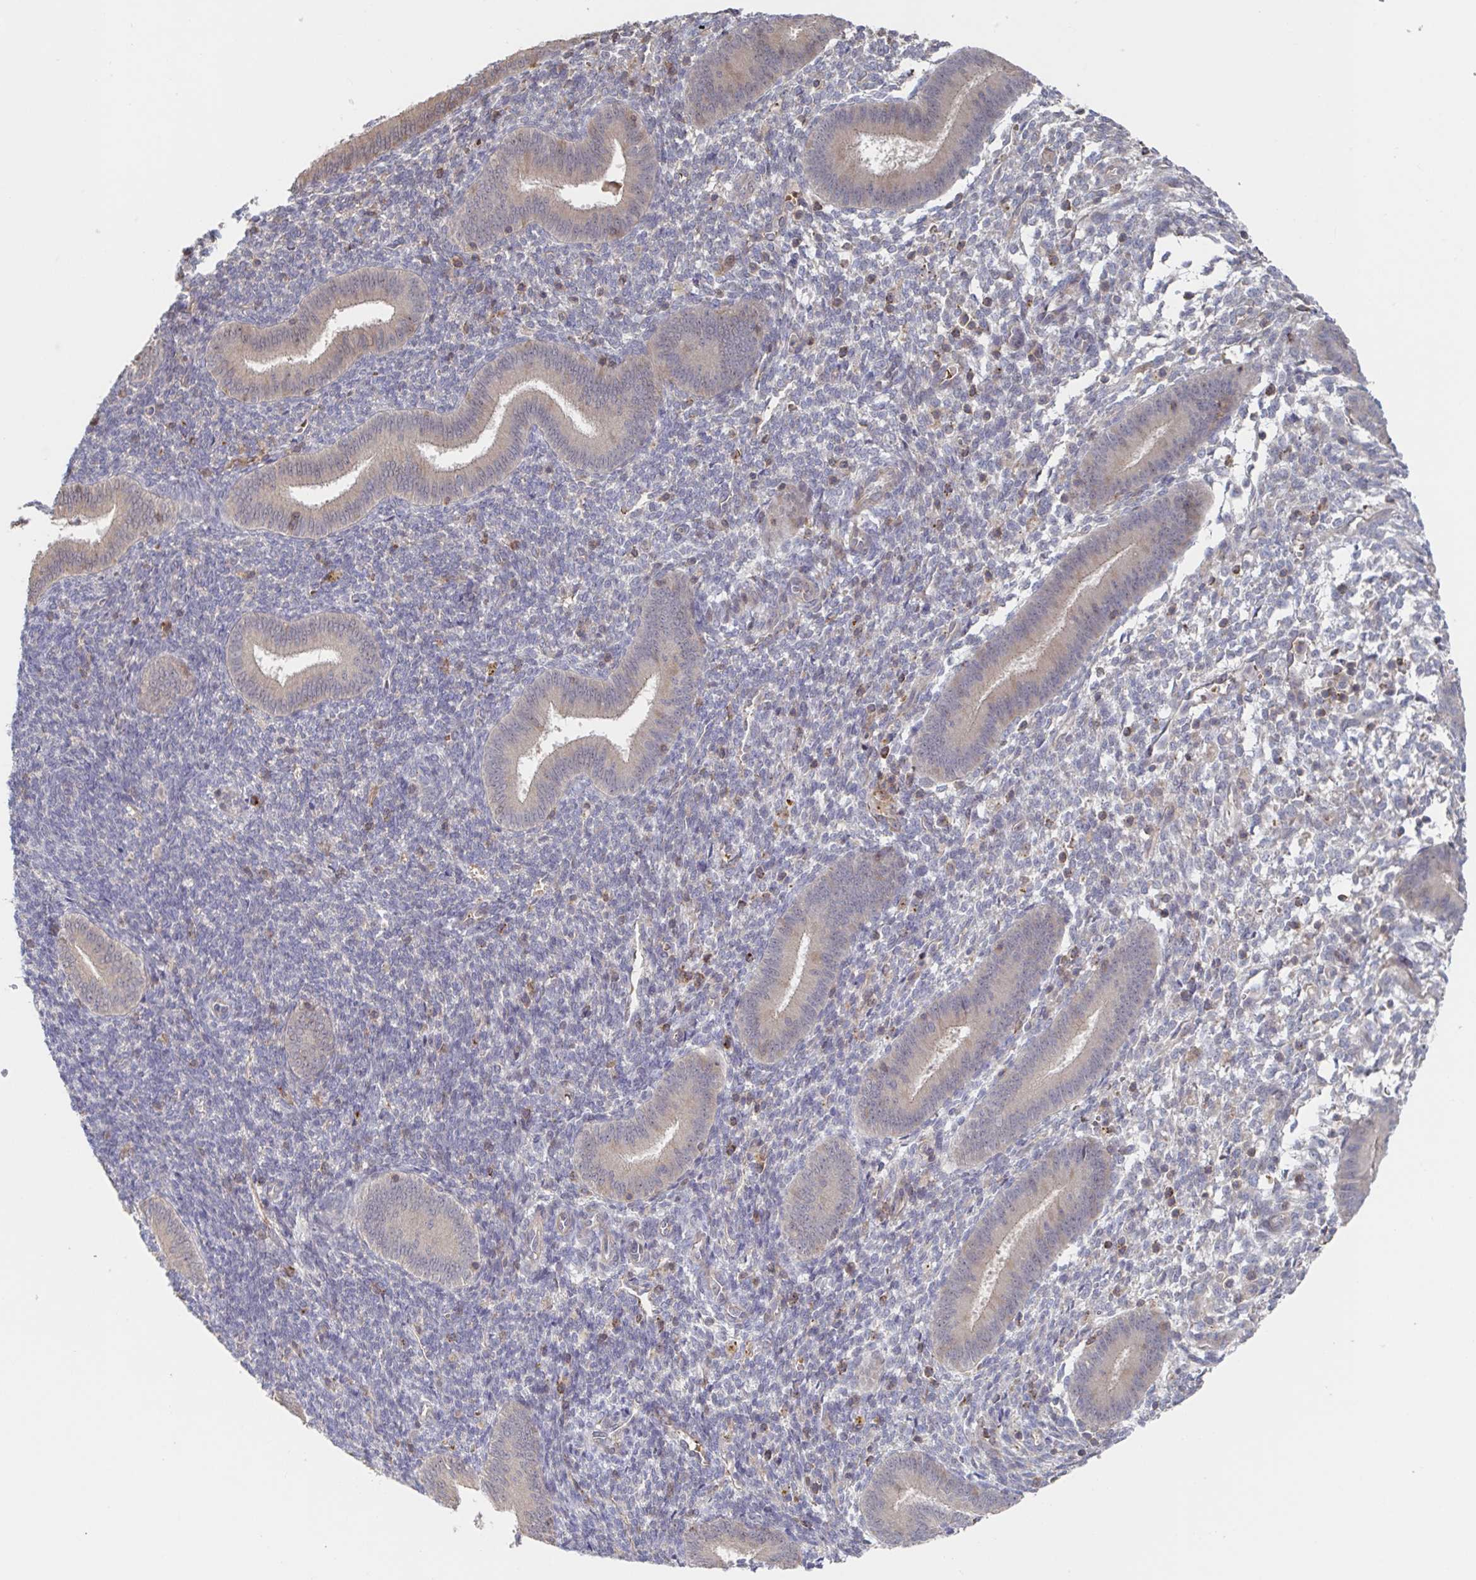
{"staining": {"intensity": "negative", "quantity": "none", "location": "none"}, "tissue": "endometrium", "cell_type": "Cells in endometrial stroma", "image_type": "normal", "snomed": [{"axis": "morphology", "description": "Normal tissue, NOS"}, {"axis": "topography", "description": "Endometrium"}], "caption": "Immunohistochemistry photomicrograph of unremarkable endometrium stained for a protein (brown), which exhibits no positivity in cells in endometrial stroma.", "gene": "DHRS12", "patient": {"sex": "female", "age": 25}}